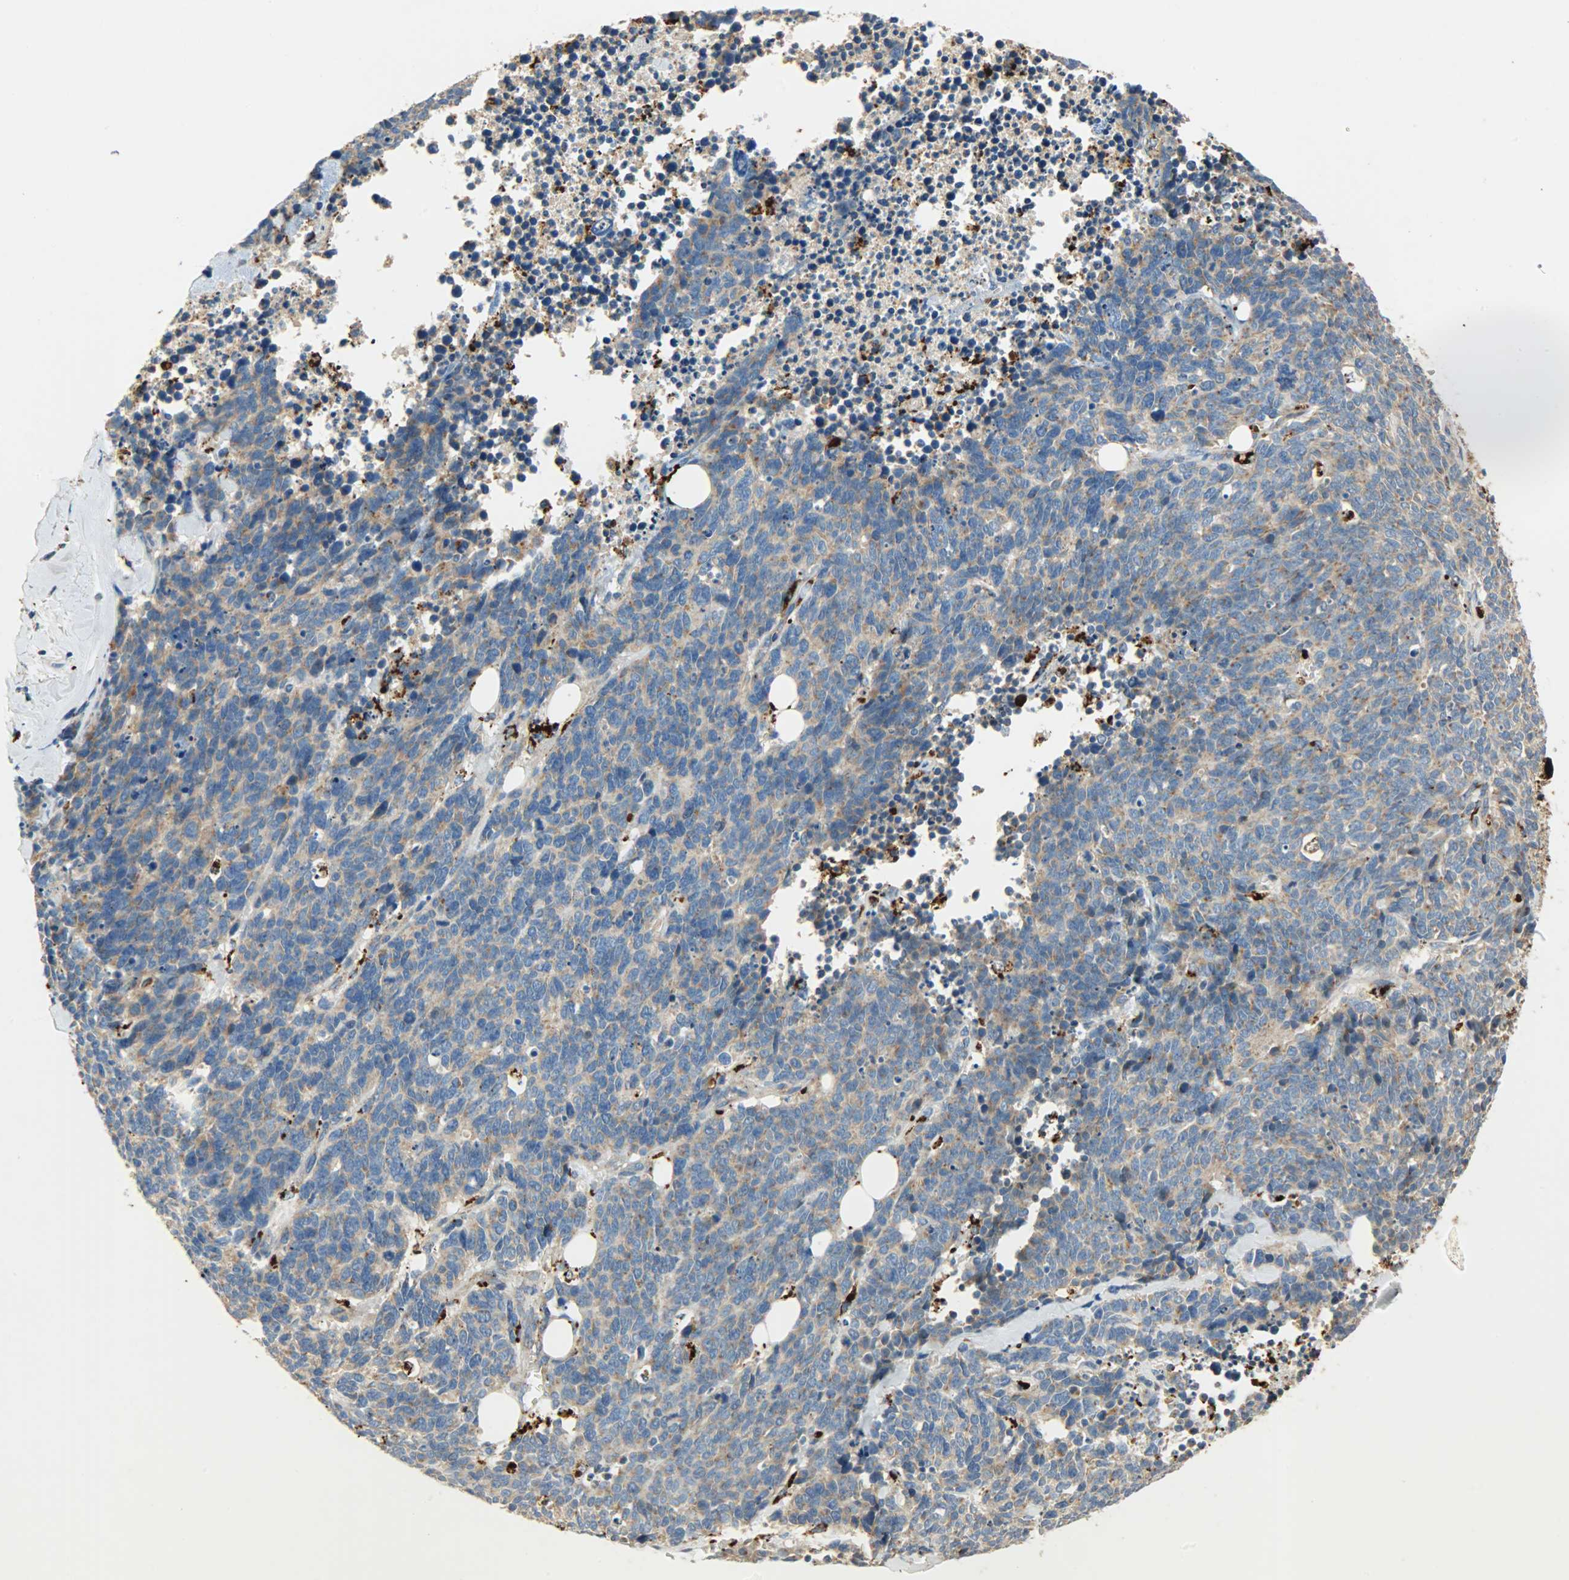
{"staining": {"intensity": "weak", "quantity": ">75%", "location": "cytoplasmic/membranous"}, "tissue": "lung cancer", "cell_type": "Tumor cells", "image_type": "cancer", "snomed": [{"axis": "morphology", "description": "Neoplasm, malignant, NOS"}, {"axis": "topography", "description": "Lung"}], "caption": "This histopathology image demonstrates IHC staining of human lung cancer, with low weak cytoplasmic/membranous positivity in approximately >75% of tumor cells.", "gene": "ASAH1", "patient": {"sex": "female", "age": 58}}